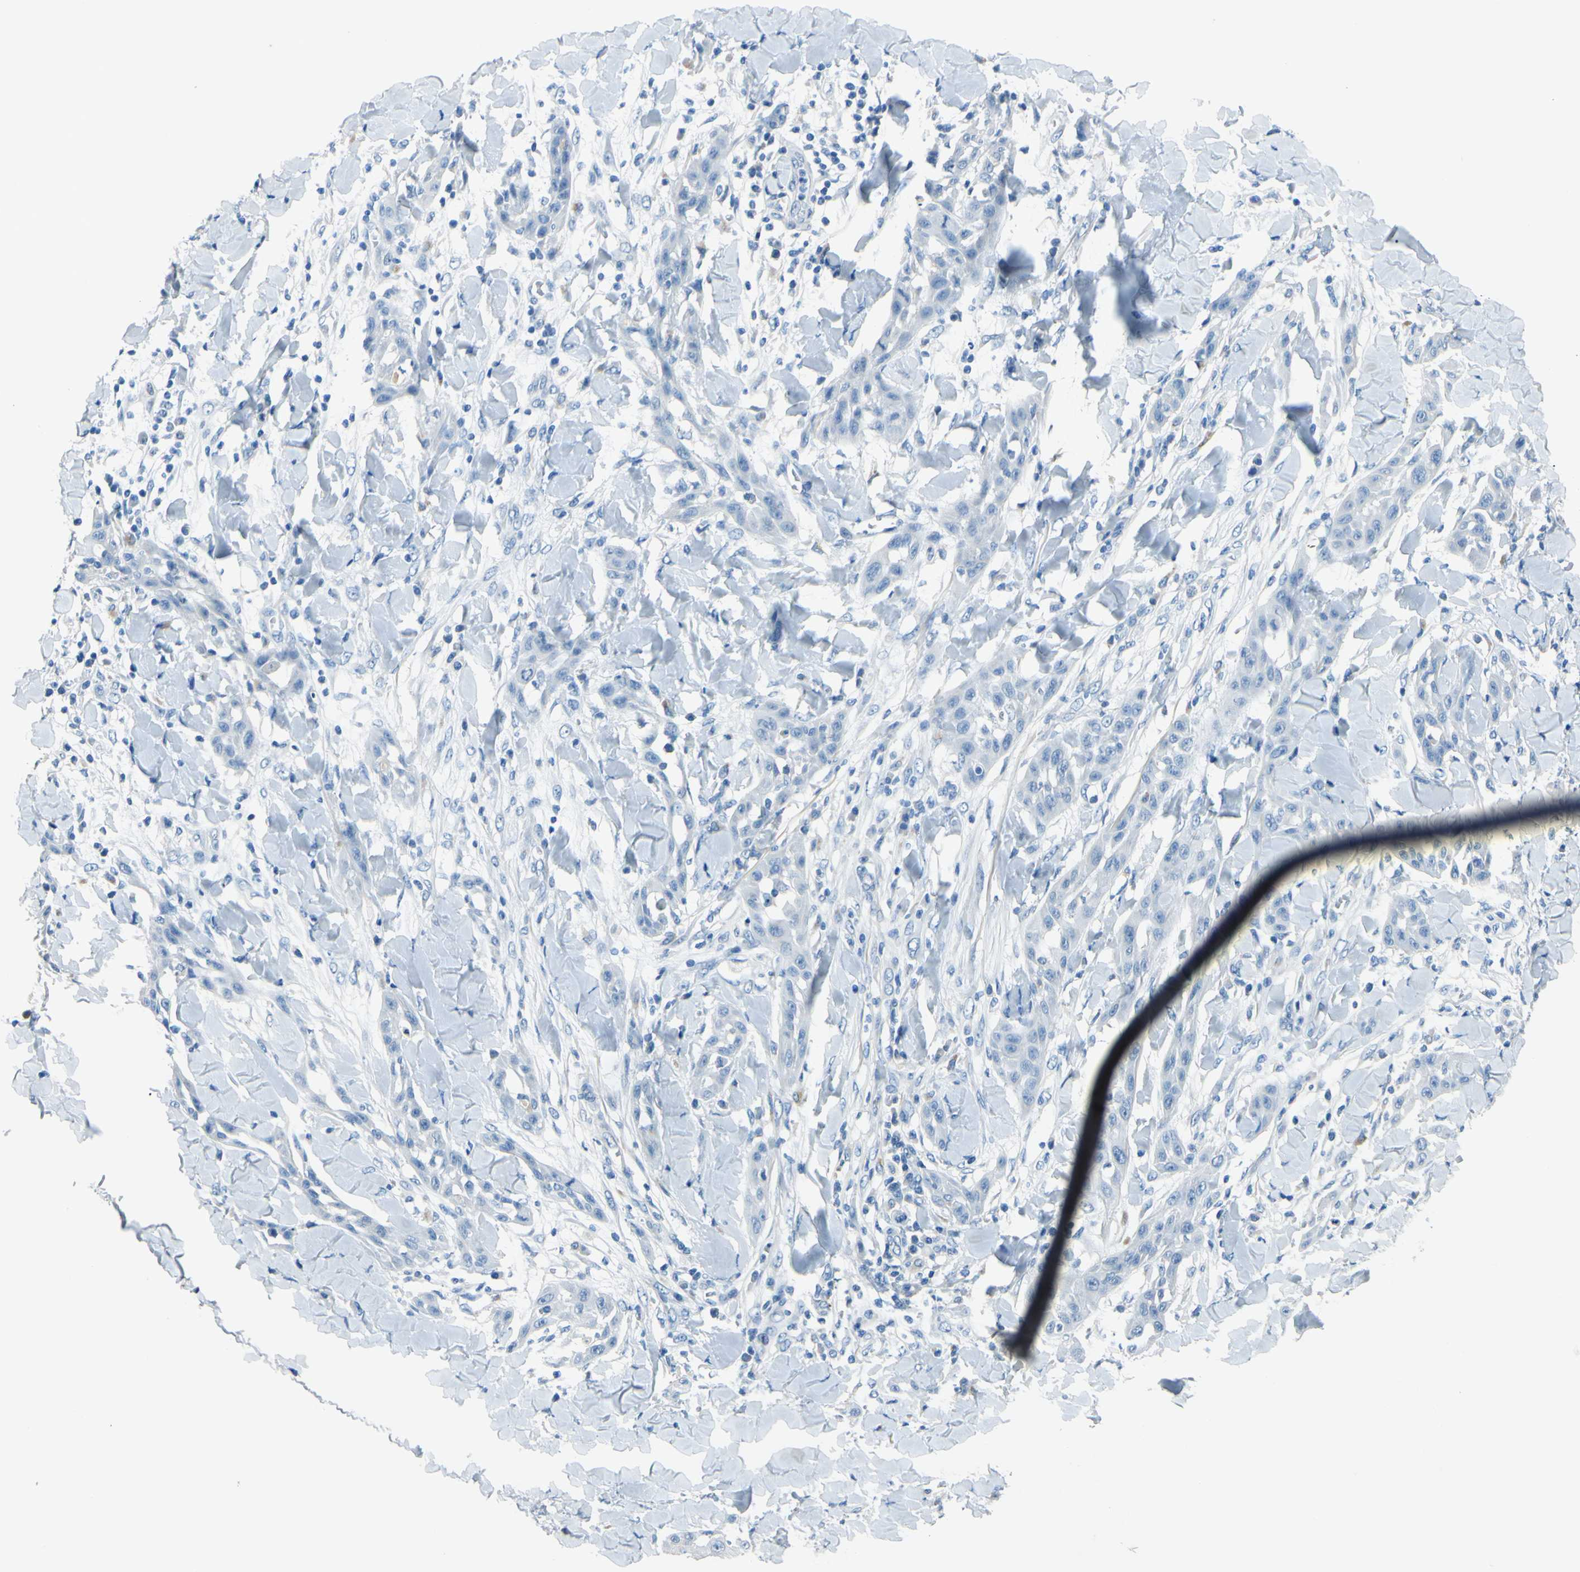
{"staining": {"intensity": "negative", "quantity": "none", "location": "none"}, "tissue": "skin cancer", "cell_type": "Tumor cells", "image_type": "cancer", "snomed": [{"axis": "morphology", "description": "Squamous cell carcinoma, NOS"}, {"axis": "topography", "description": "Skin"}], "caption": "An IHC micrograph of skin cancer is shown. There is no staining in tumor cells of skin cancer. (DAB immunohistochemistry, high magnification).", "gene": "CDH10", "patient": {"sex": "male", "age": 24}}